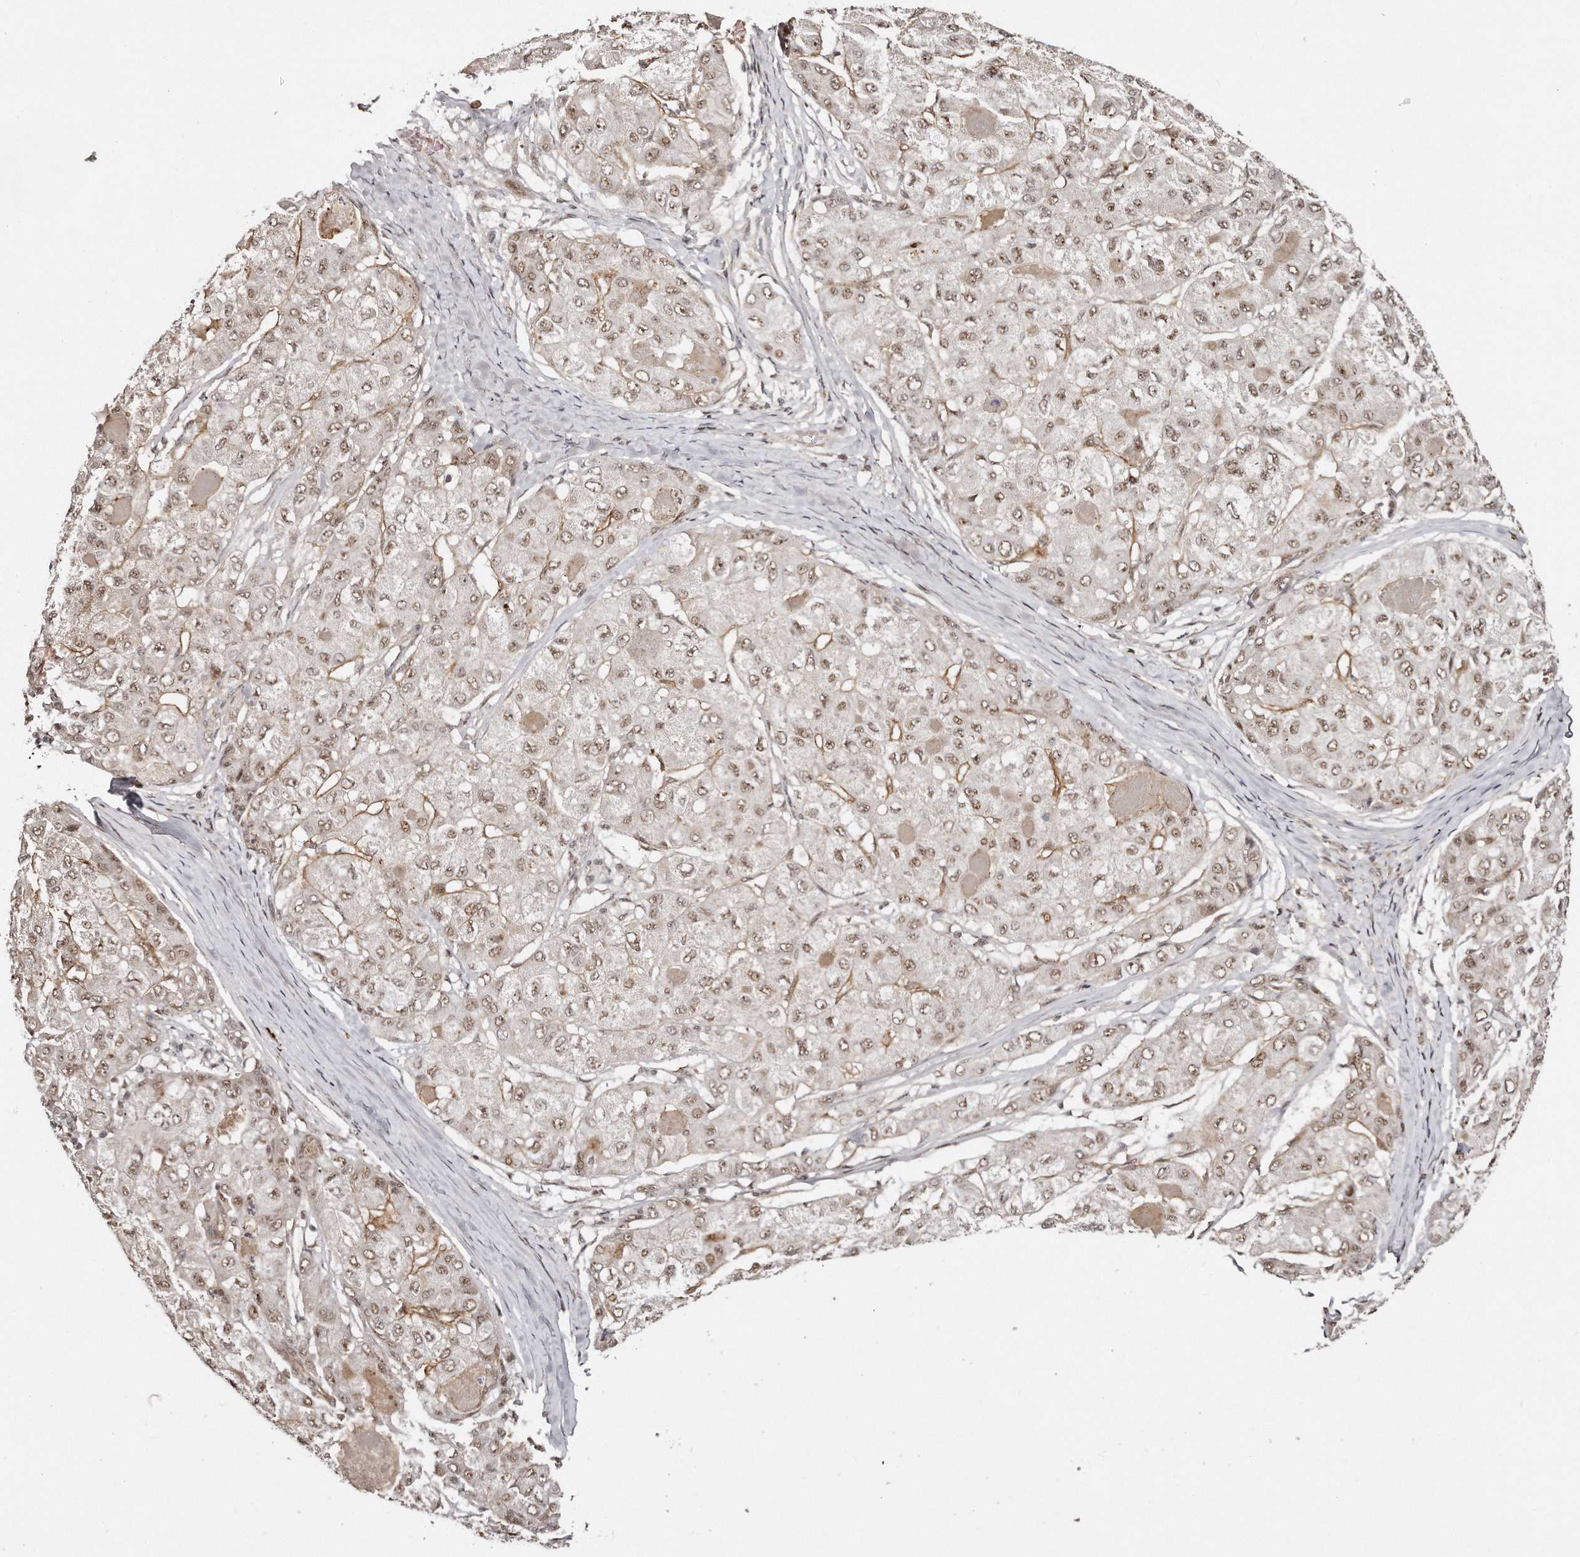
{"staining": {"intensity": "weak", "quantity": ">75%", "location": "nuclear"}, "tissue": "liver cancer", "cell_type": "Tumor cells", "image_type": "cancer", "snomed": [{"axis": "morphology", "description": "Carcinoma, Hepatocellular, NOS"}, {"axis": "topography", "description": "Liver"}], "caption": "The photomicrograph demonstrates staining of liver cancer, revealing weak nuclear protein staining (brown color) within tumor cells. Ihc stains the protein in brown and the nuclei are stained blue.", "gene": "SOX4", "patient": {"sex": "male", "age": 80}}